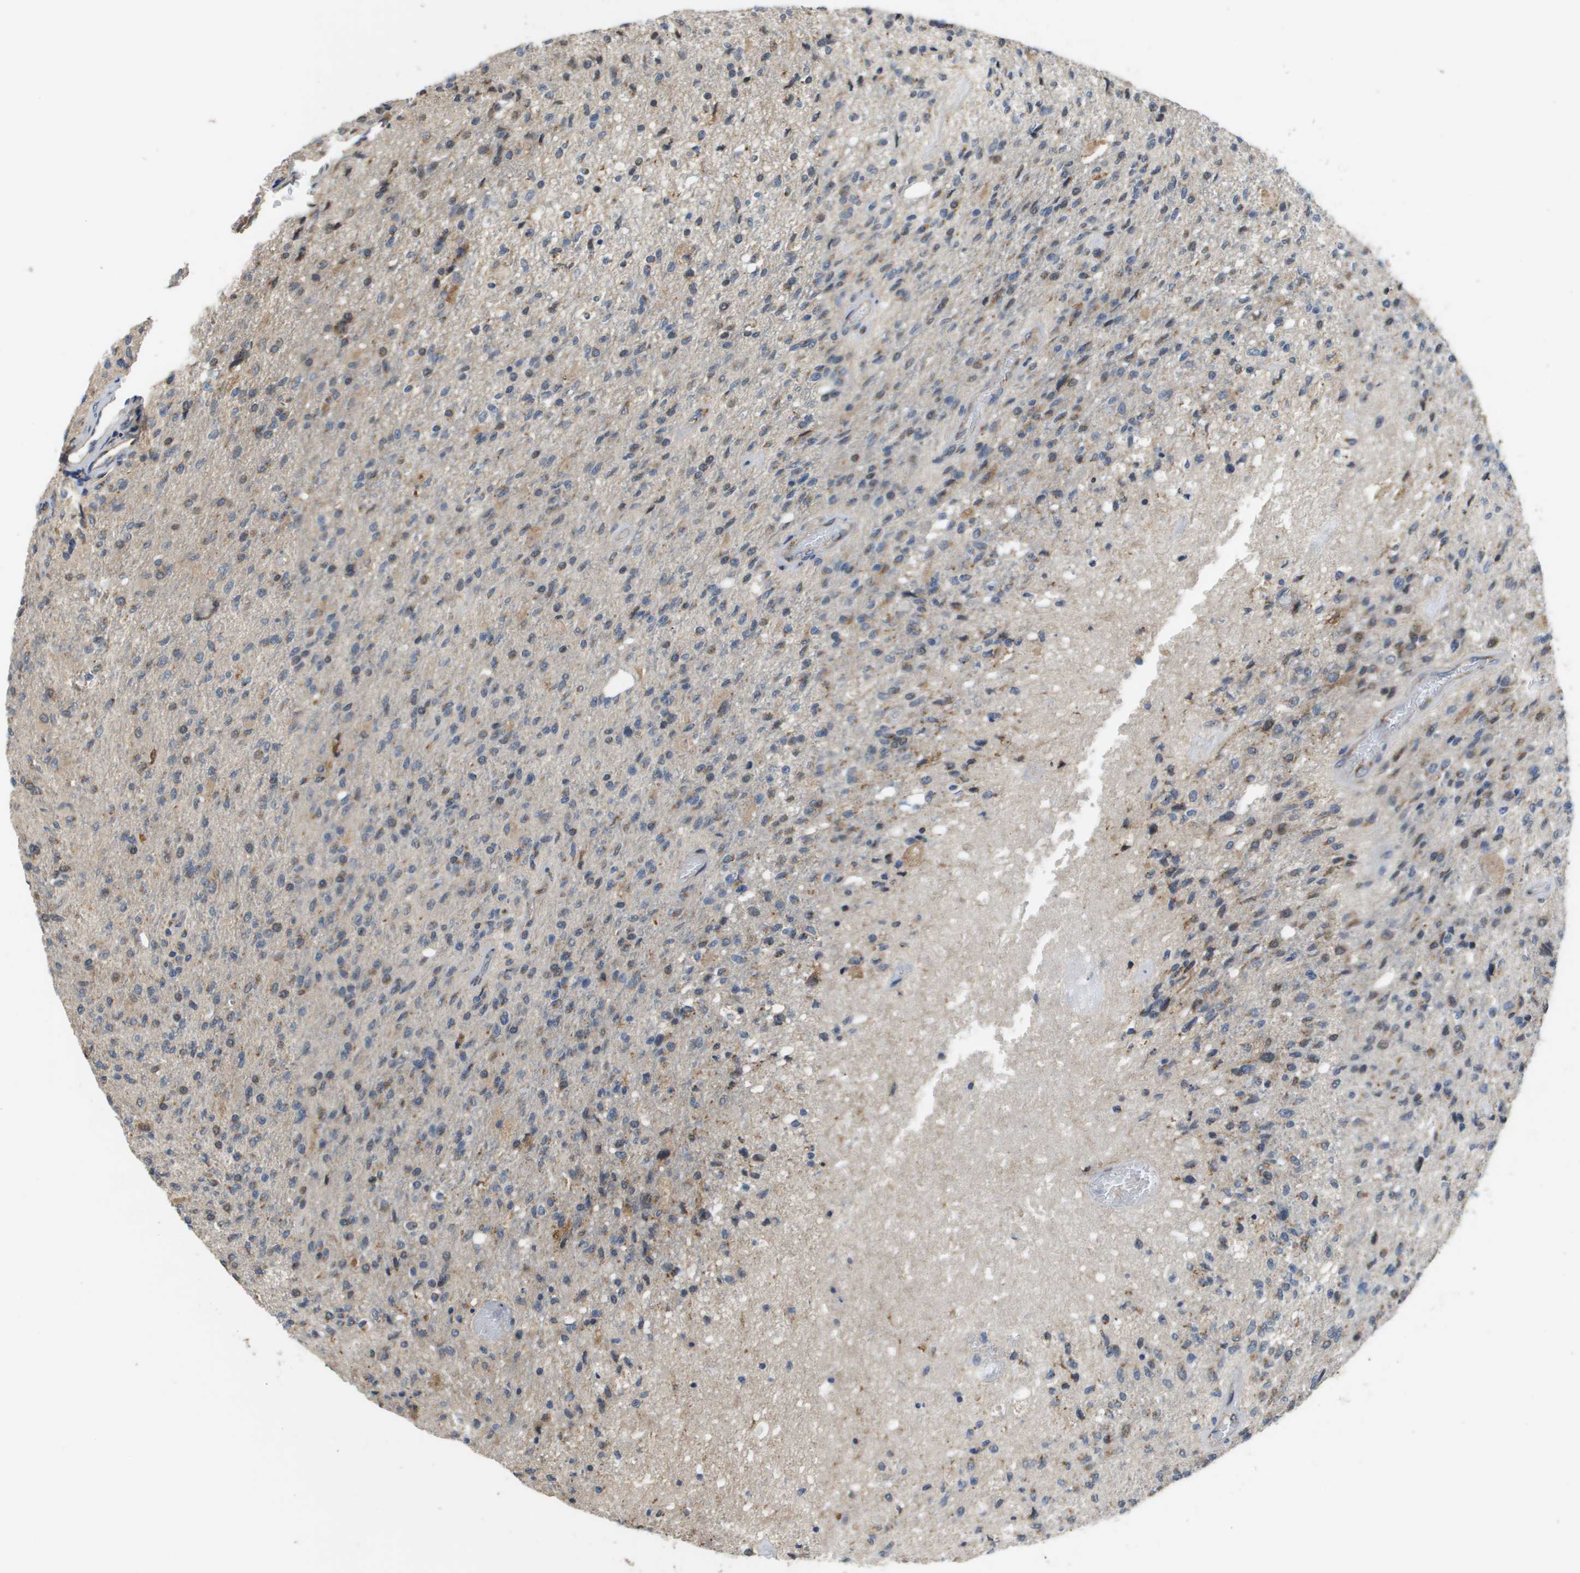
{"staining": {"intensity": "moderate", "quantity": "<25%", "location": "cytoplasmic/membranous"}, "tissue": "glioma", "cell_type": "Tumor cells", "image_type": "cancer", "snomed": [{"axis": "morphology", "description": "Normal tissue, NOS"}, {"axis": "morphology", "description": "Glioma, malignant, High grade"}, {"axis": "topography", "description": "Cerebral cortex"}], "caption": "Immunohistochemistry micrograph of human glioma stained for a protein (brown), which reveals low levels of moderate cytoplasmic/membranous expression in approximately <25% of tumor cells.", "gene": "PCK1", "patient": {"sex": "male", "age": 77}}